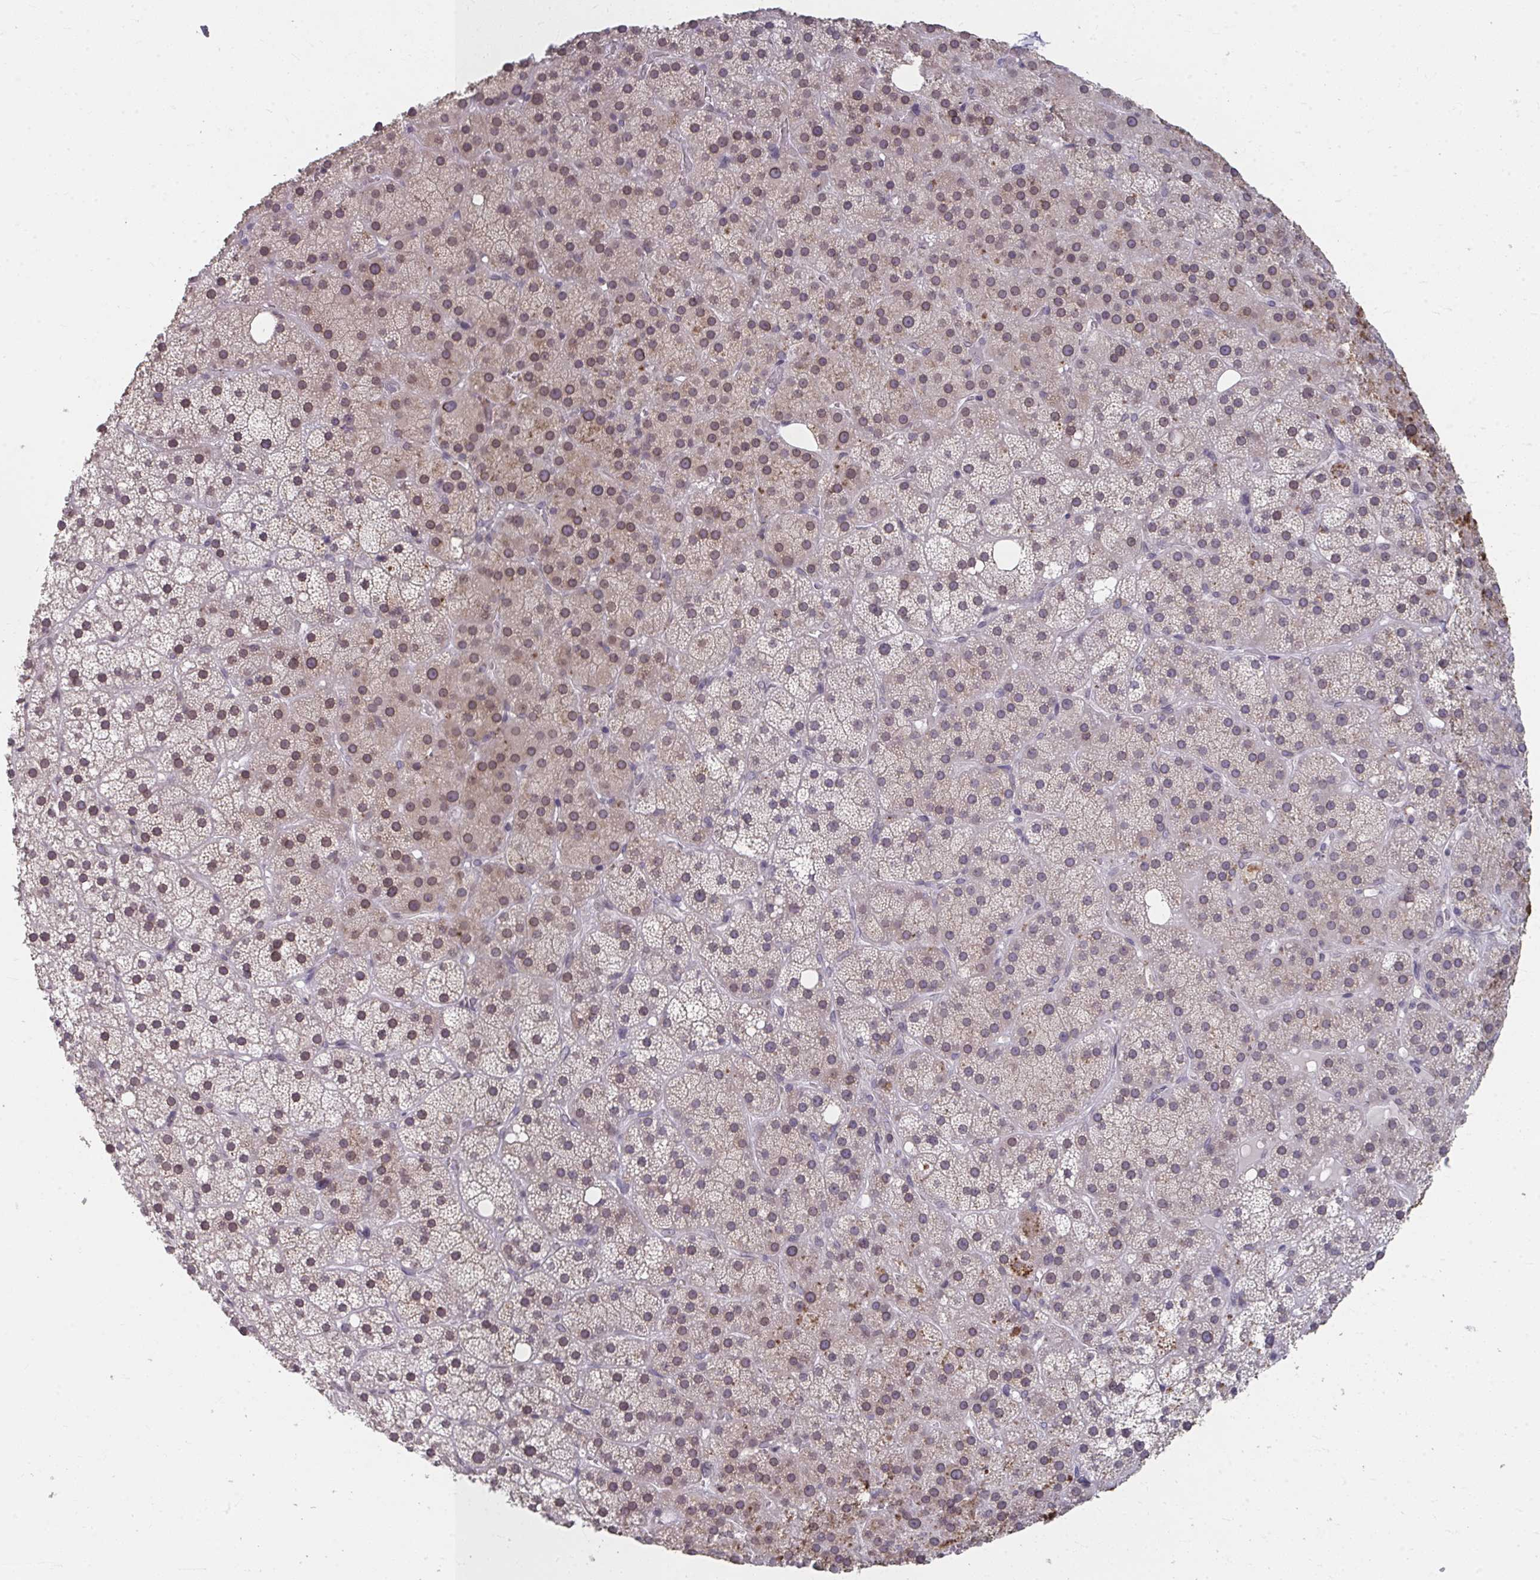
{"staining": {"intensity": "moderate", "quantity": "25%-75%", "location": "nuclear"}, "tissue": "adrenal gland", "cell_type": "Glandular cells", "image_type": "normal", "snomed": [{"axis": "morphology", "description": "Normal tissue, NOS"}, {"axis": "topography", "description": "Adrenal gland"}], "caption": "Immunohistochemistry (IHC) histopathology image of normal human adrenal gland stained for a protein (brown), which shows medium levels of moderate nuclear staining in about 25%-75% of glandular cells.", "gene": "NUP133", "patient": {"sex": "male", "age": 53}}